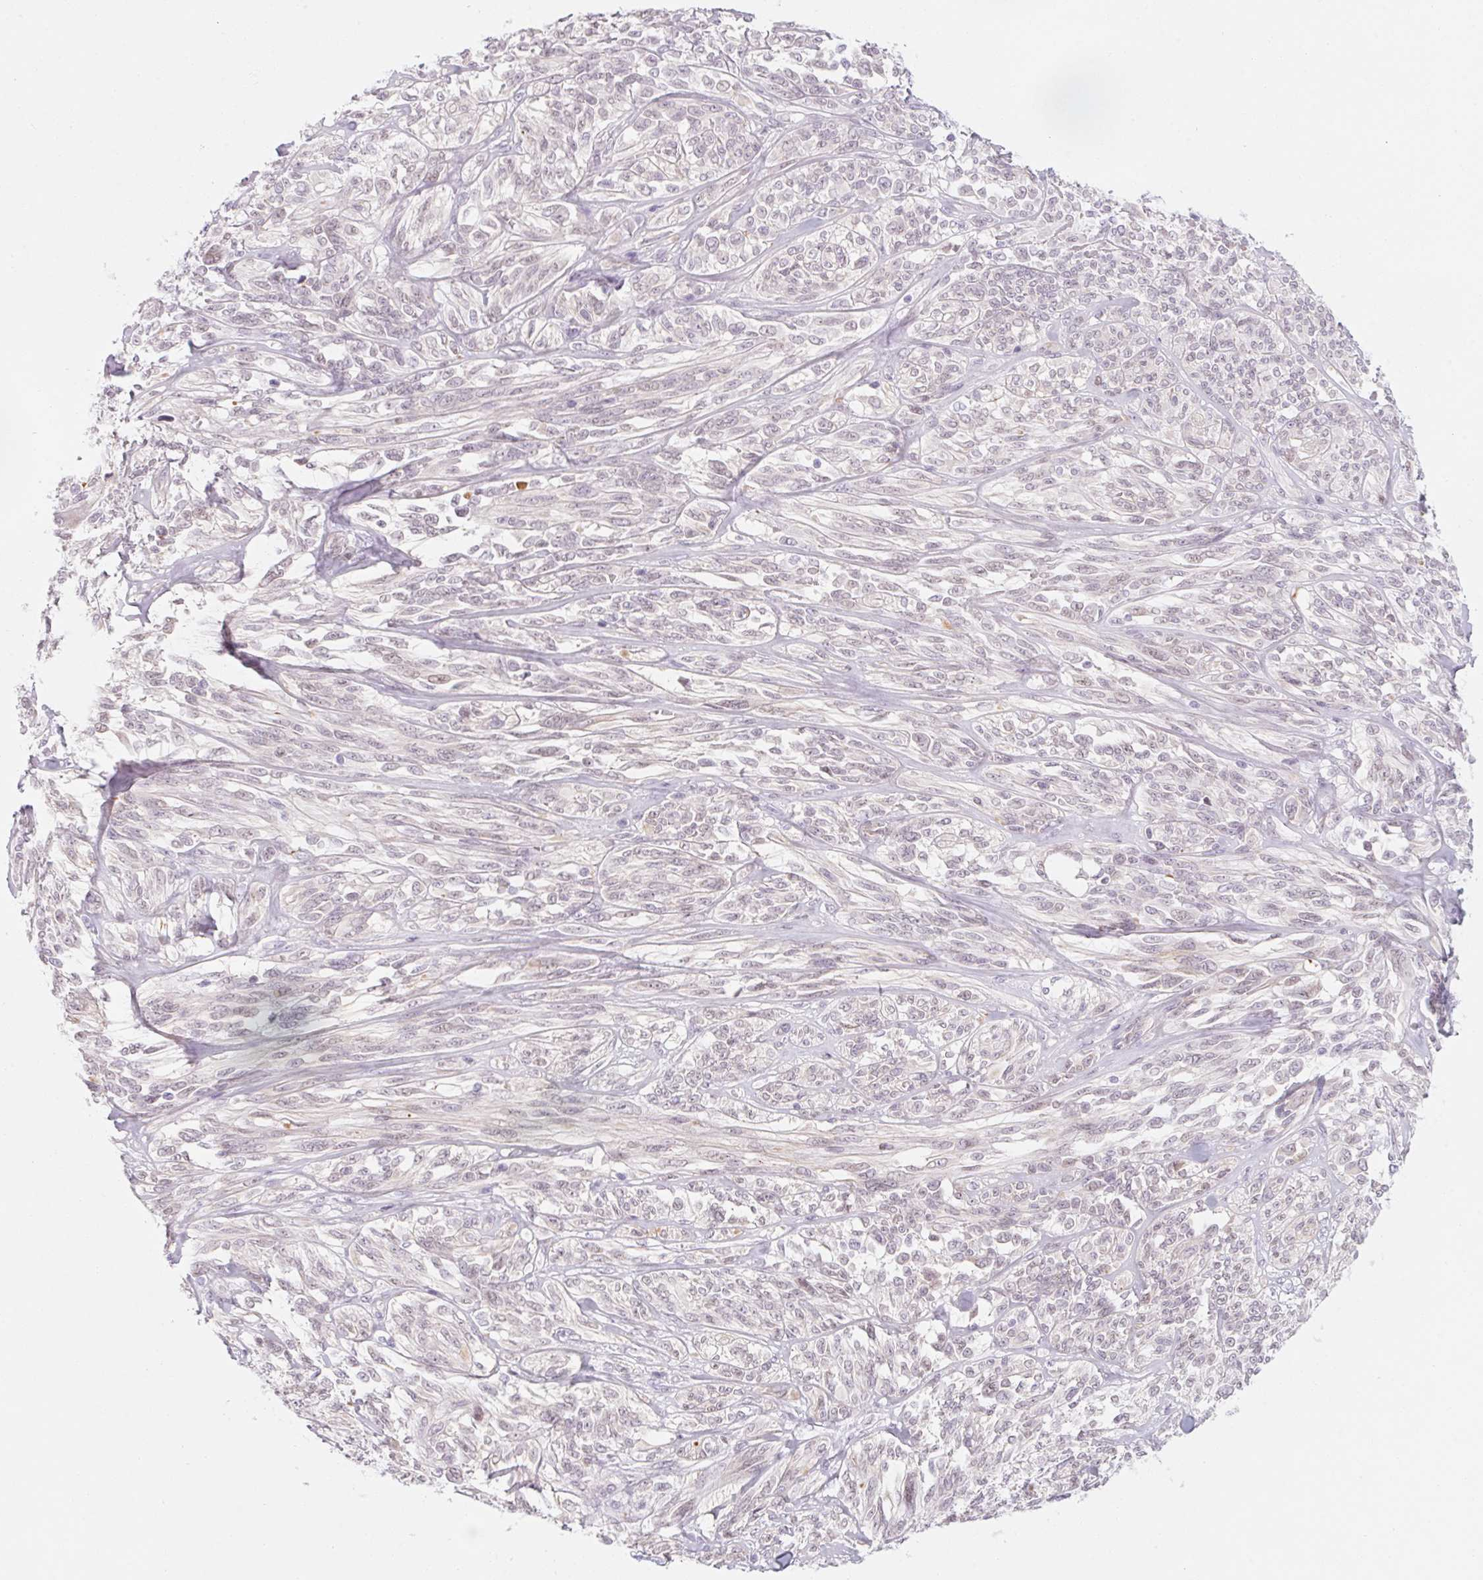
{"staining": {"intensity": "negative", "quantity": "none", "location": "none"}, "tissue": "melanoma", "cell_type": "Tumor cells", "image_type": "cancer", "snomed": [{"axis": "morphology", "description": "Malignant melanoma, NOS"}, {"axis": "topography", "description": "Skin"}], "caption": "Malignant melanoma was stained to show a protein in brown. There is no significant staining in tumor cells. Nuclei are stained in blue.", "gene": "KCNQ2", "patient": {"sex": "female", "age": 91}}